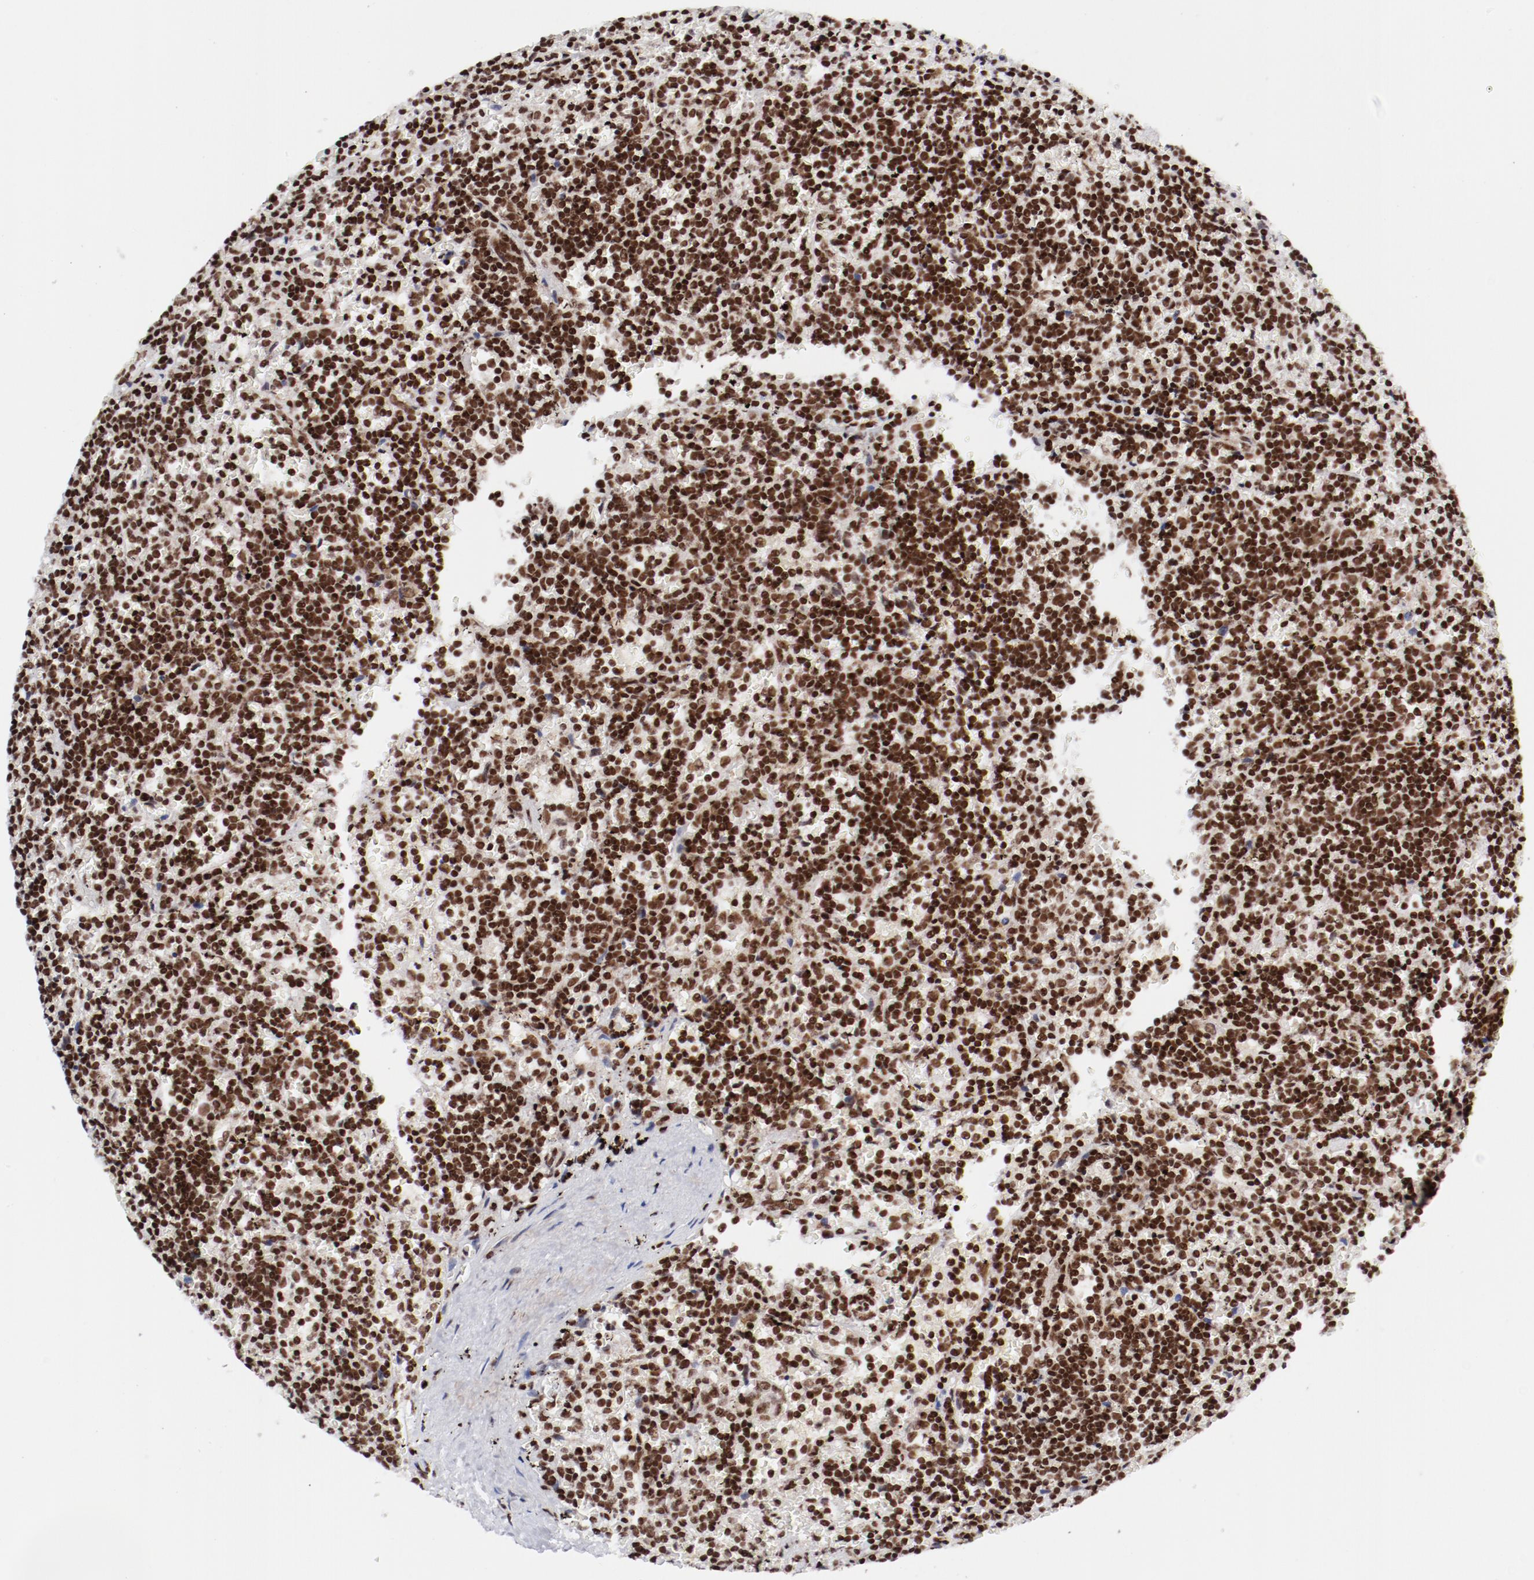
{"staining": {"intensity": "strong", "quantity": ">75%", "location": "nuclear"}, "tissue": "lymphoma", "cell_type": "Tumor cells", "image_type": "cancer", "snomed": [{"axis": "morphology", "description": "Malignant lymphoma, non-Hodgkin's type, Low grade"}, {"axis": "topography", "description": "Spleen"}], "caption": "Lymphoma stained with DAB immunohistochemistry (IHC) reveals high levels of strong nuclear expression in about >75% of tumor cells.", "gene": "NFYB", "patient": {"sex": "male", "age": 60}}